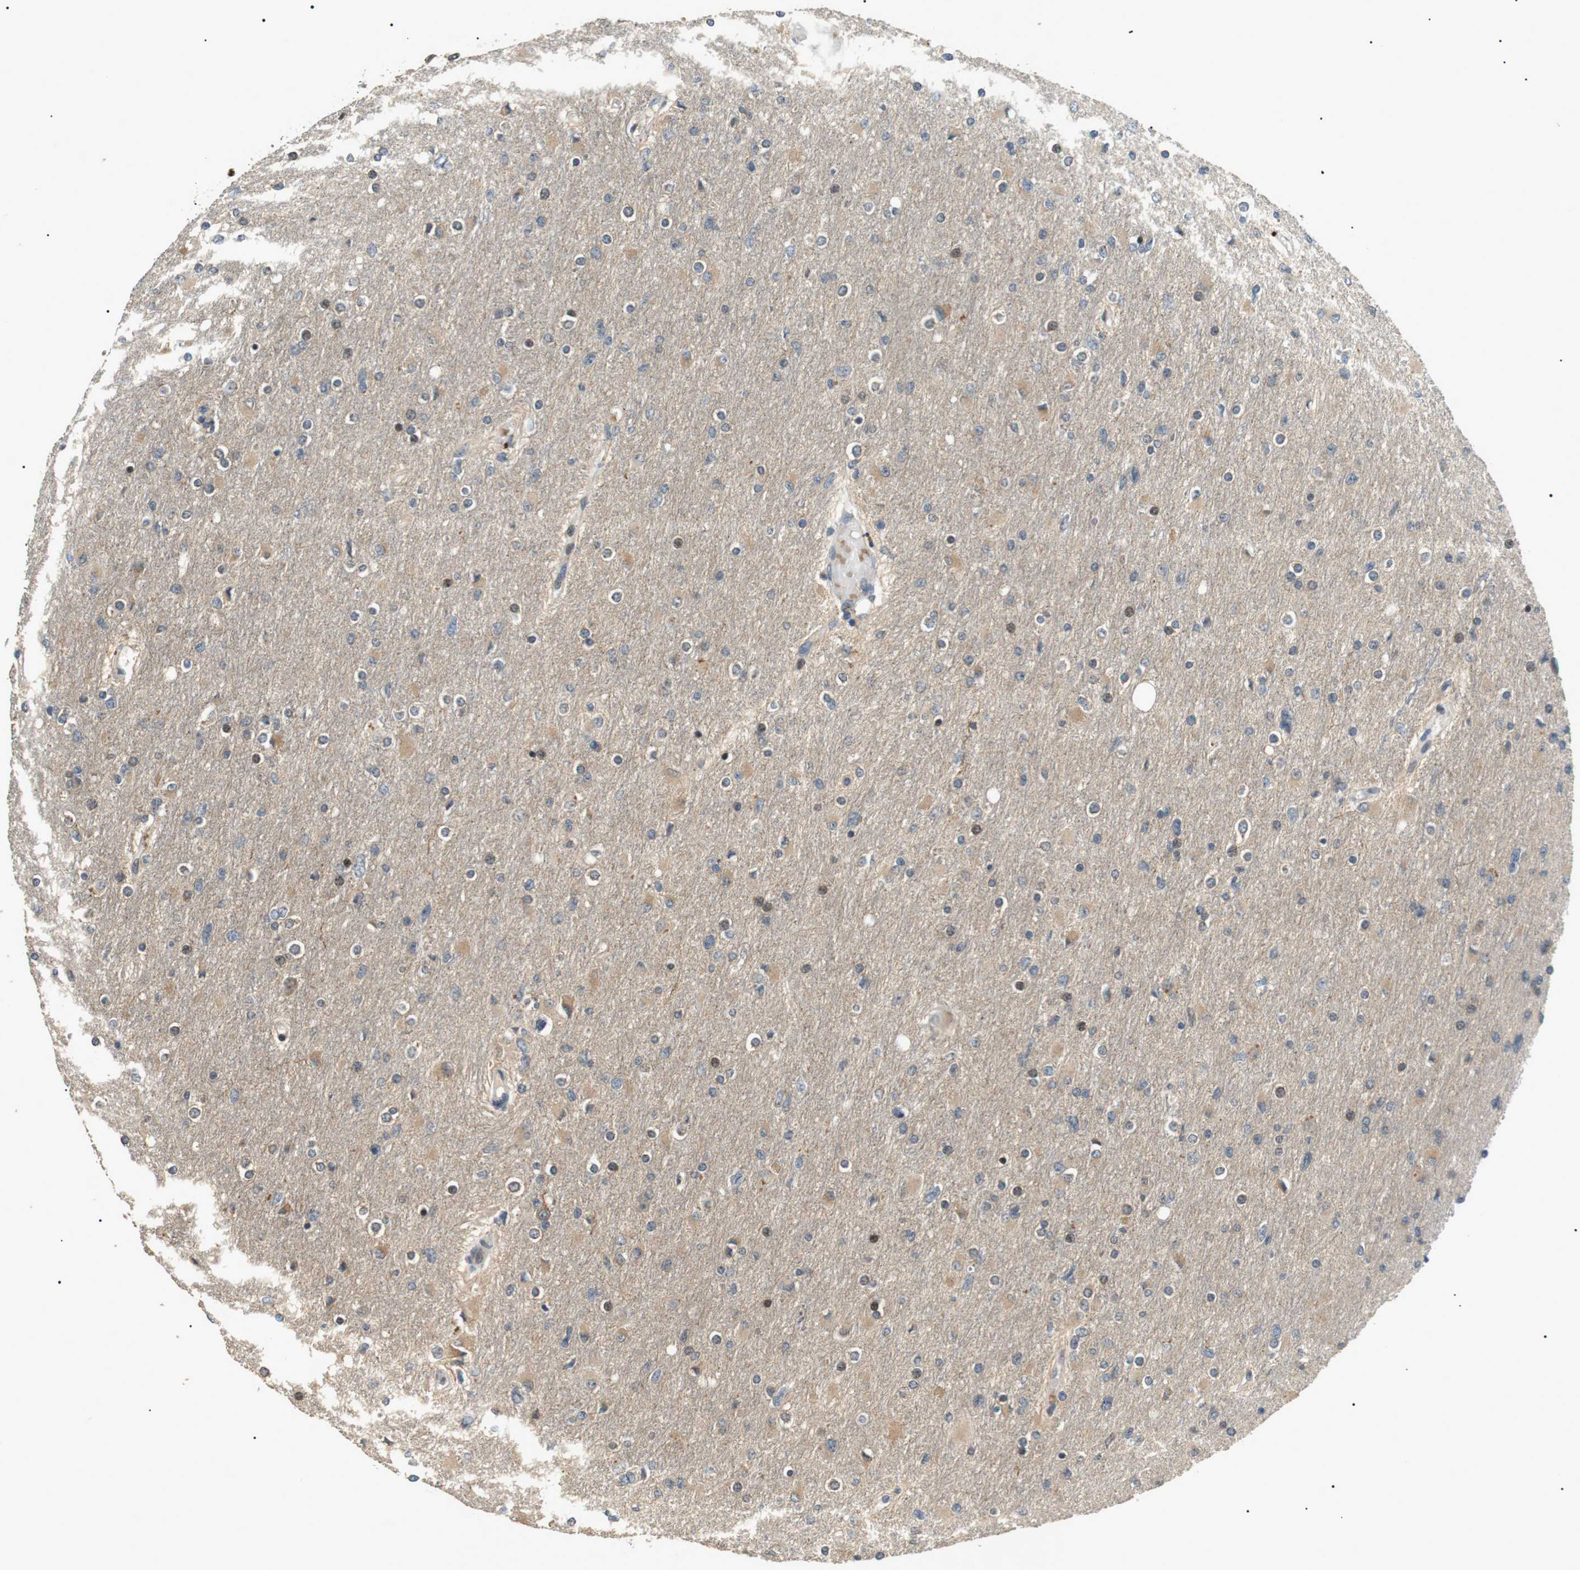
{"staining": {"intensity": "weak", "quantity": "<25%", "location": "cytoplasmic/membranous,nuclear"}, "tissue": "glioma", "cell_type": "Tumor cells", "image_type": "cancer", "snomed": [{"axis": "morphology", "description": "Glioma, malignant, High grade"}, {"axis": "topography", "description": "Cerebral cortex"}], "caption": "Malignant glioma (high-grade) was stained to show a protein in brown. There is no significant staining in tumor cells. Brightfield microscopy of immunohistochemistry (IHC) stained with DAB (brown) and hematoxylin (blue), captured at high magnification.", "gene": "HSPA13", "patient": {"sex": "female", "age": 36}}